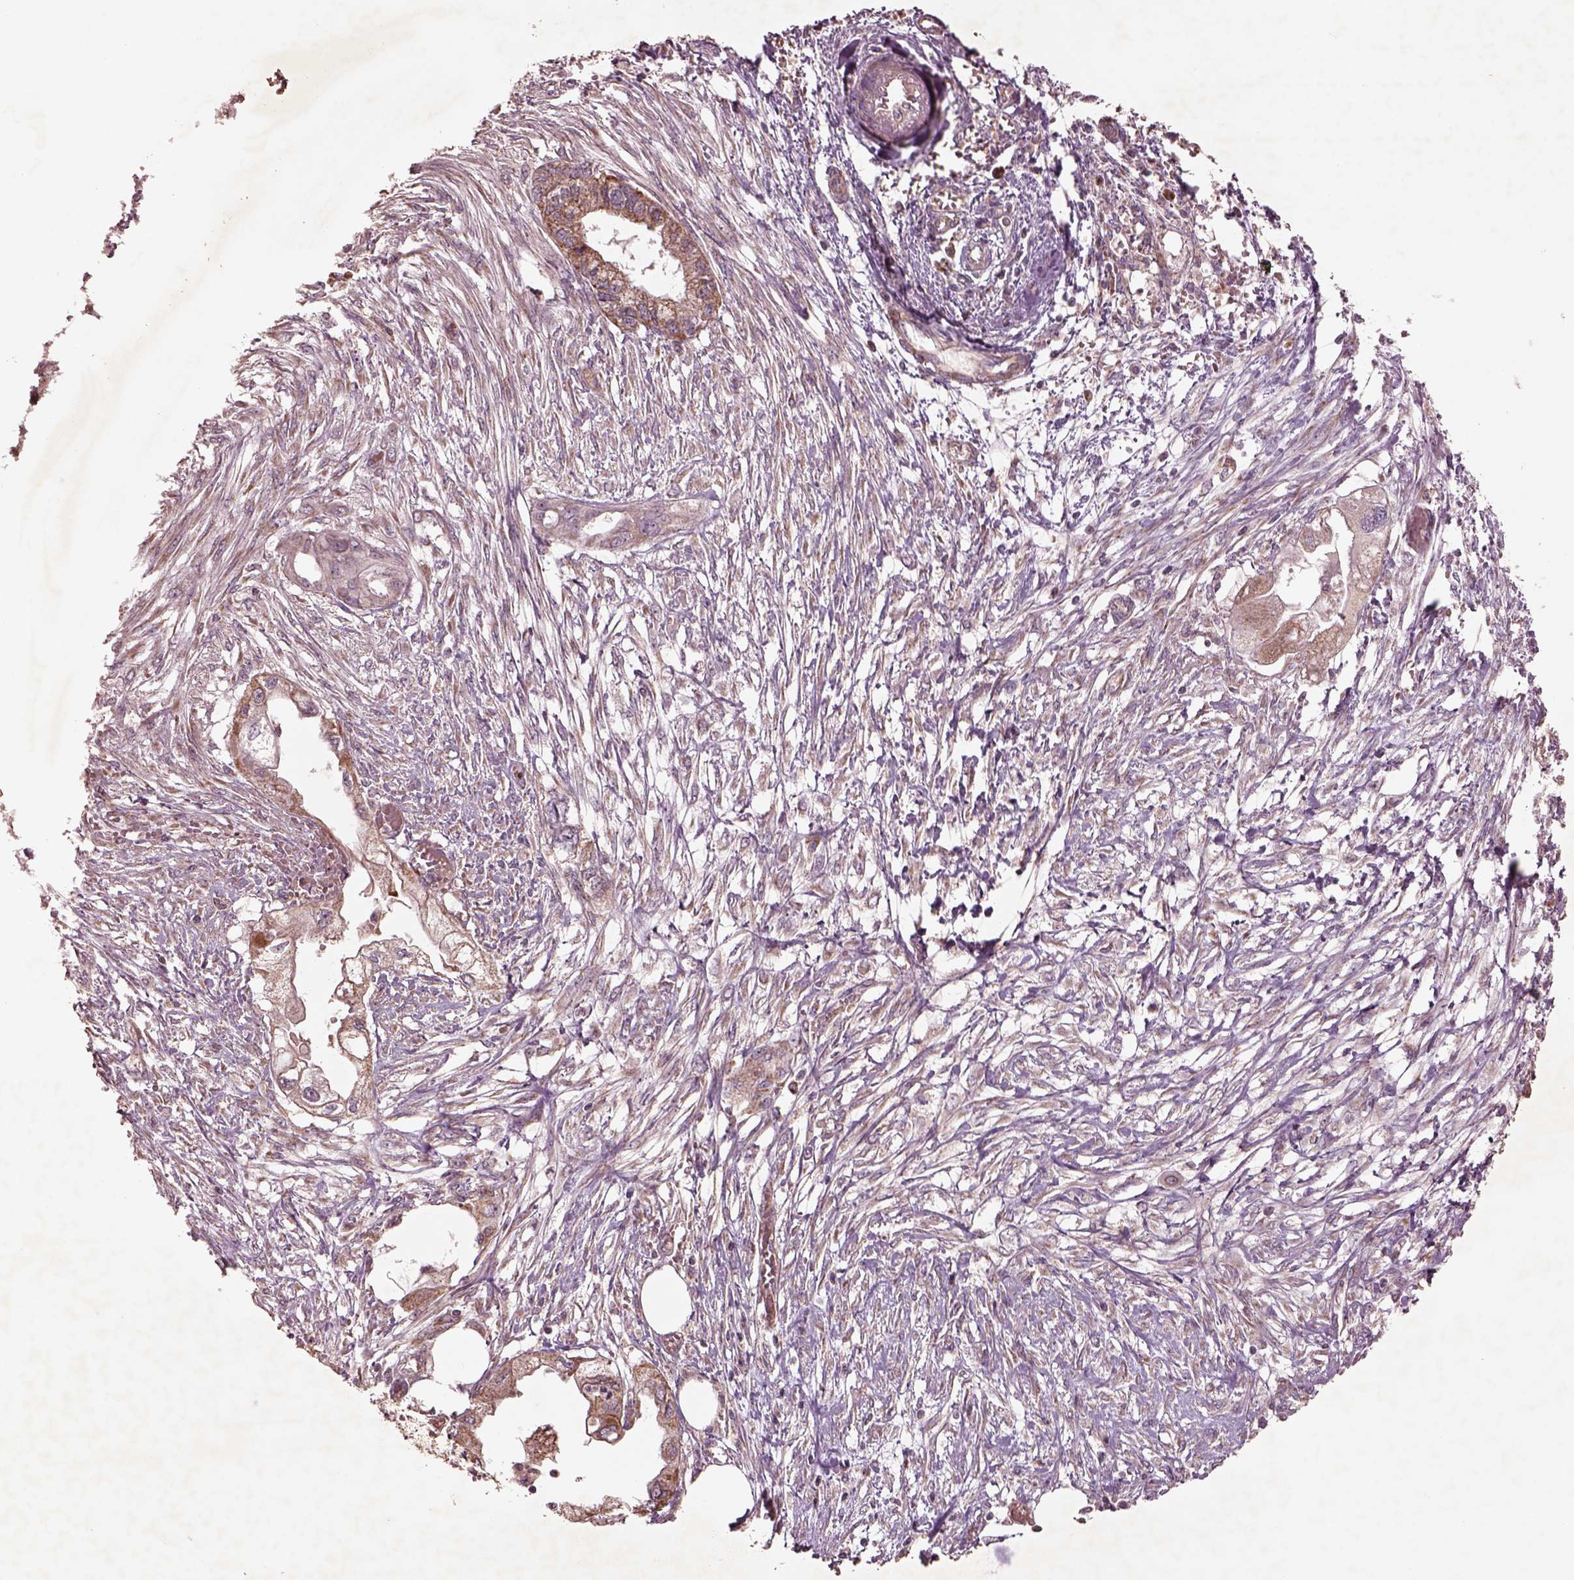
{"staining": {"intensity": "moderate", "quantity": ">75%", "location": "cytoplasmic/membranous"}, "tissue": "endometrial cancer", "cell_type": "Tumor cells", "image_type": "cancer", "snomed": [{"axis": "morphology", "description": "Adenocarcinoma, NOS"}, {"axis": "morphology", "description": "Adenocarcinoma, metastatic, NOS"}, {"axis": "topography", "description": "Adipose tissue"}, {"axis": "topography", "description": "Endometrium"}], "caption": "The immunohistochemical stain shows moderate cytoplasmic/membranous staining in tumor cells of endometrial cancer (adenocarcinoma) tissue.", "gene": "SLC25A5", "patient": {"sex": "female", "age": 67}}